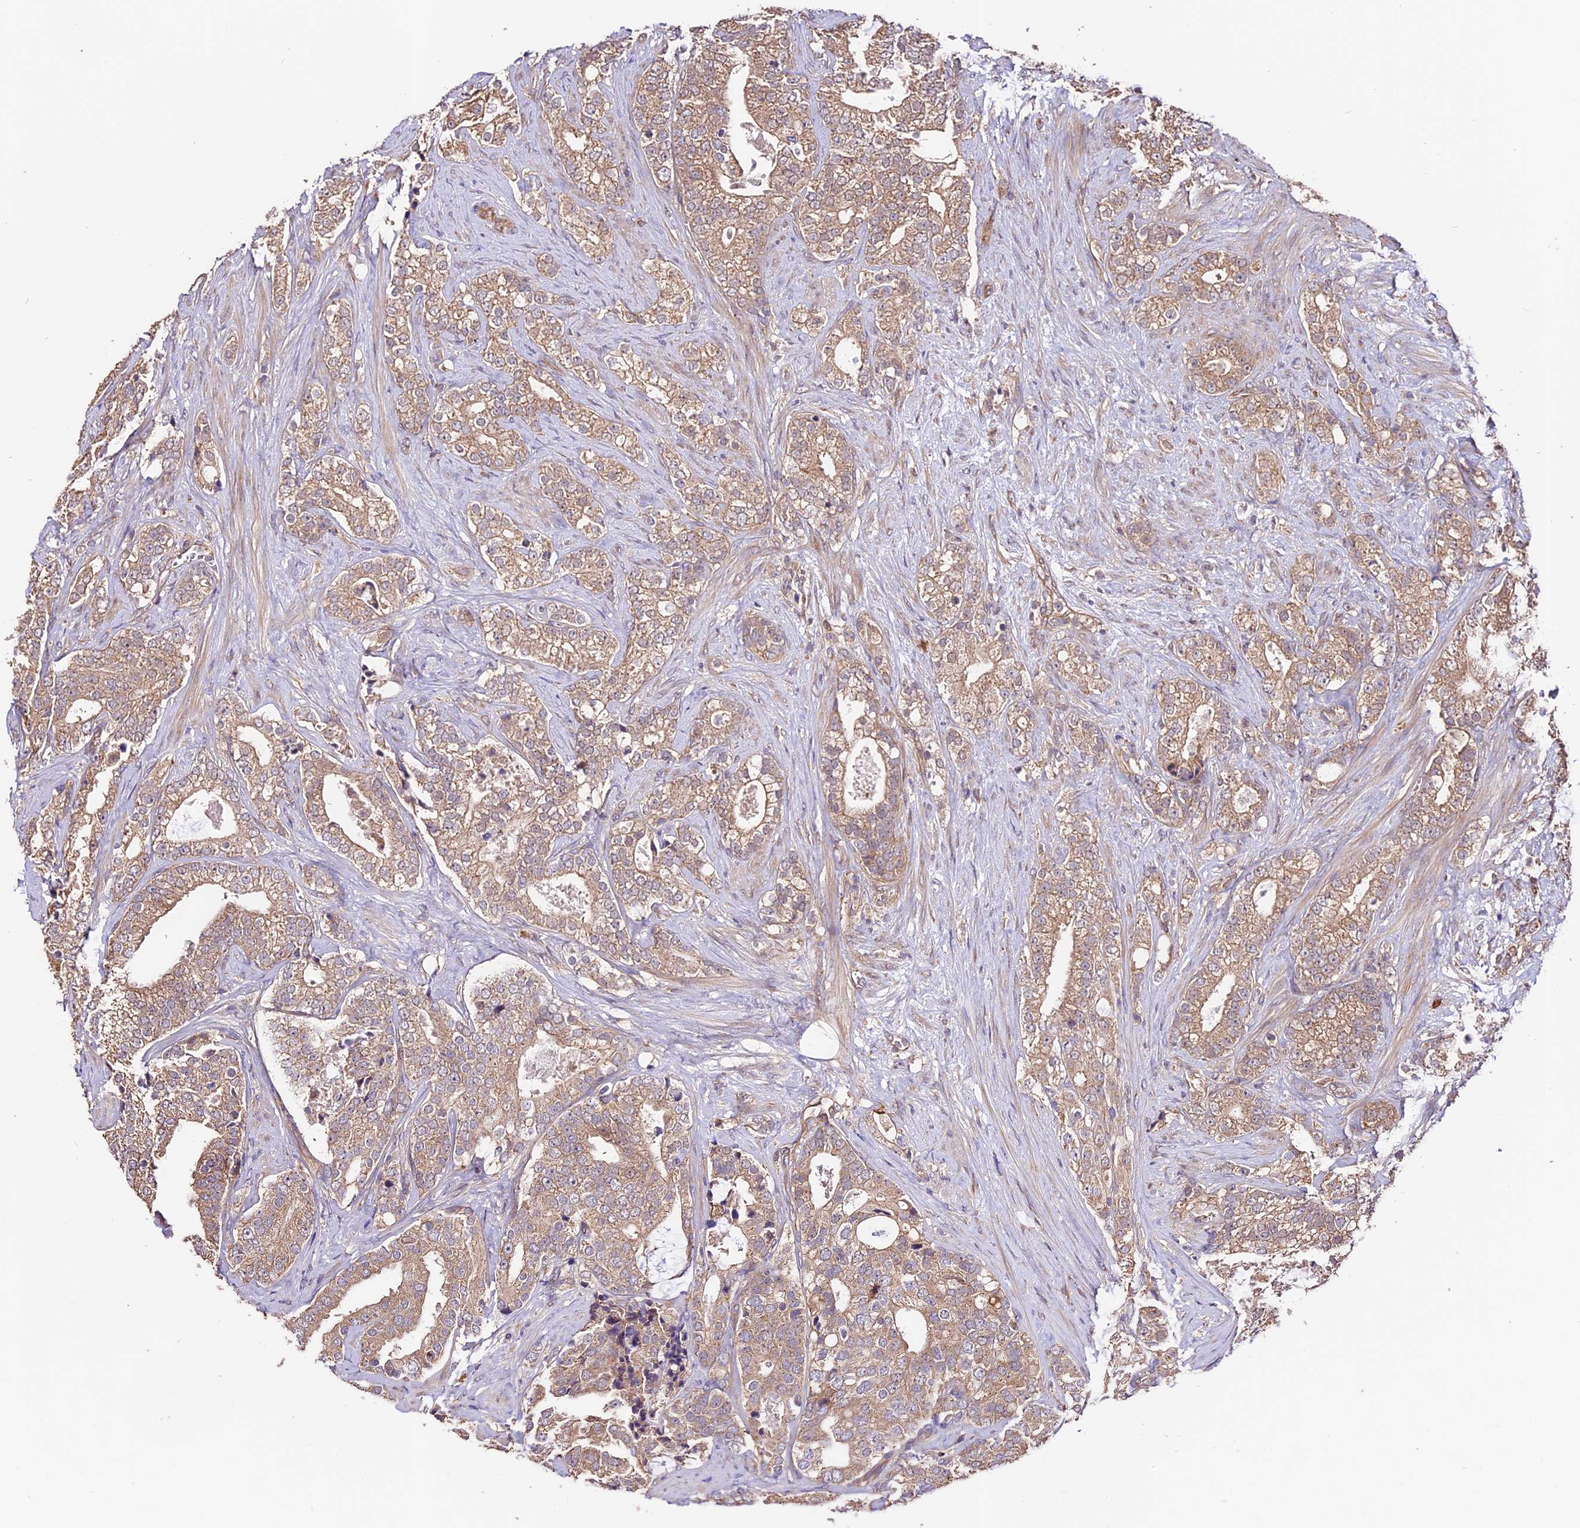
{"staining": {"intensity": "moderate", "quantity": ">75%", "location": "cytoplasmic/membranous"}, "tissue": "prostate cancer", "cell_type": "Tumor cells", "image_type": "cancer", "snomed": [{"axis": "morphology", "description": "Adenocarcinoma, High grade"}, {"axis": "topography", "description": "Prostate and seminal vesicle, NOS"}], "caption": "DAB immunohistochemical staining of prostate adenocarcinoma (high-grade) reveals moderate cytoplasmic/membranous protein staining in about >75% of tumor cells. (Stains: DAB in brown, nuclei in blue, Microscopy: brightfield microscopy at high magnification).", "gene": "CES3", "patient": {"sex": "male", "age": 67}}